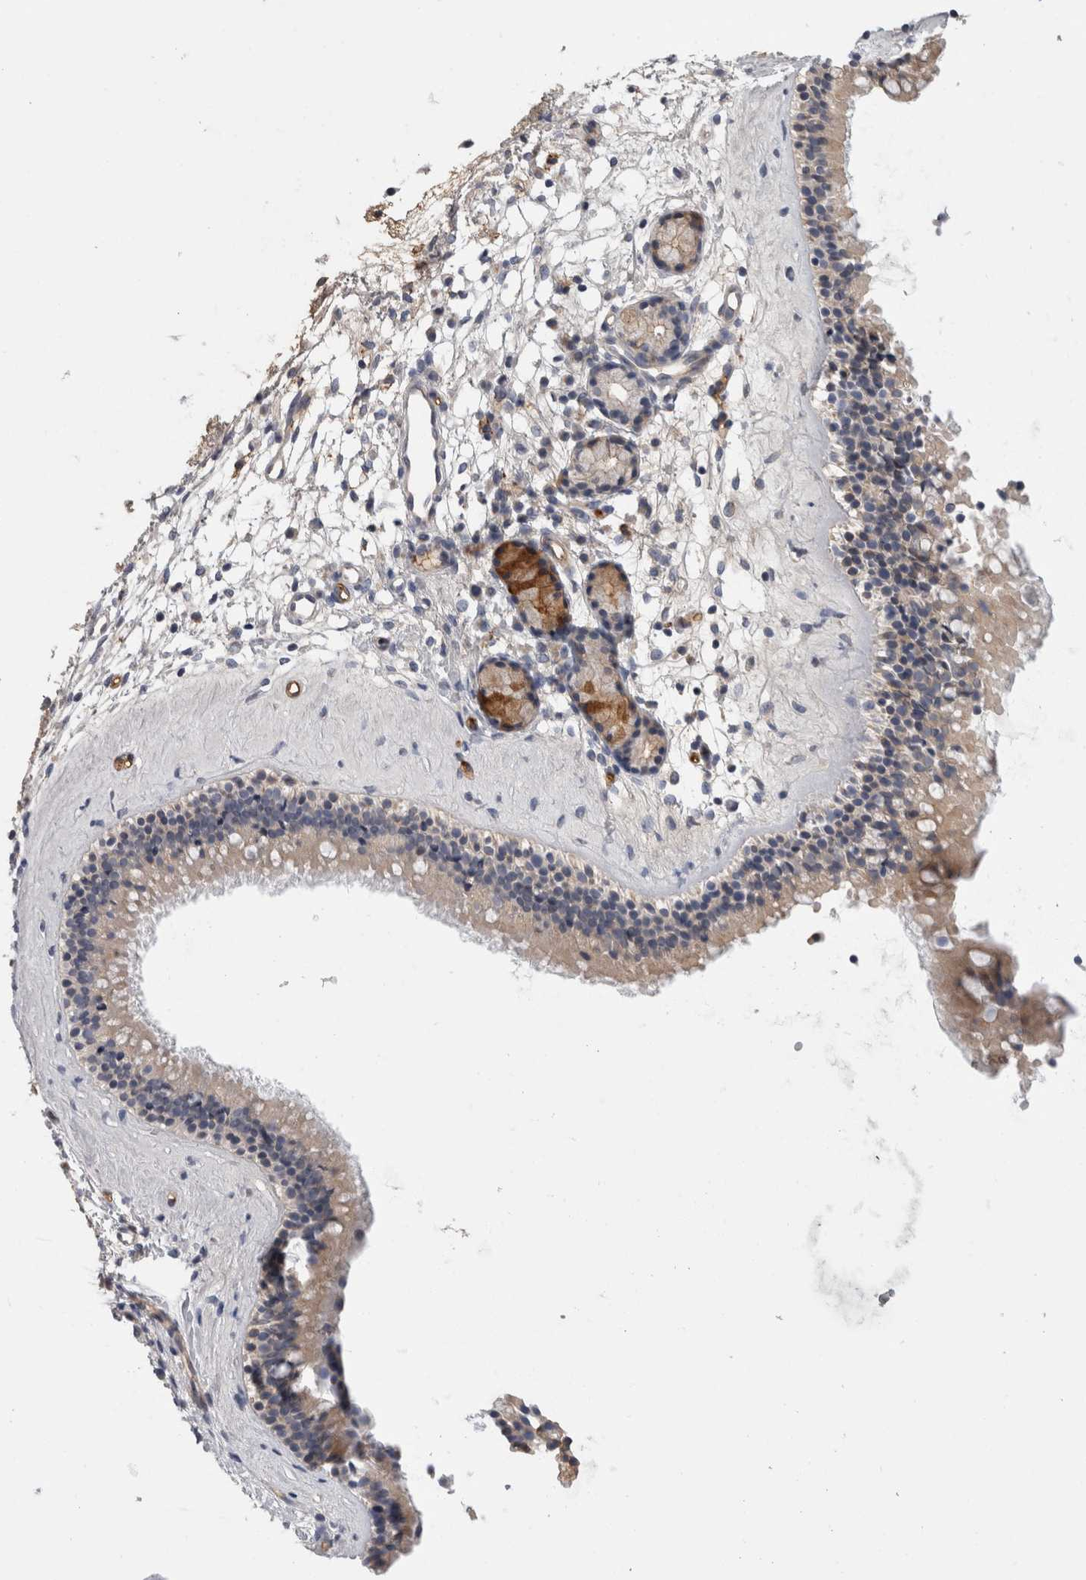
{"staining": {"intensity": "weak", "quantity": ">75%", "location": "cytoplasmic/membranous"}, "tissue": "nasopharynx", "cell_type": "Respiratory epithelial cells", "image_type": "normal", "snomed": [{"axis": "morphology", "description": "Normal tissue, NOS"}, {"axis": "topography", "description": "Nasopharynx"}], "caption": "About >75% of respiratory epithelial cells in unremarkable nasopharynx display weak cytoplasmic/membranous protein staining as visualized by brown immunohistochemical staining.", "gene": "TBCE", "patient": {"sex": "female", "age": 42}}